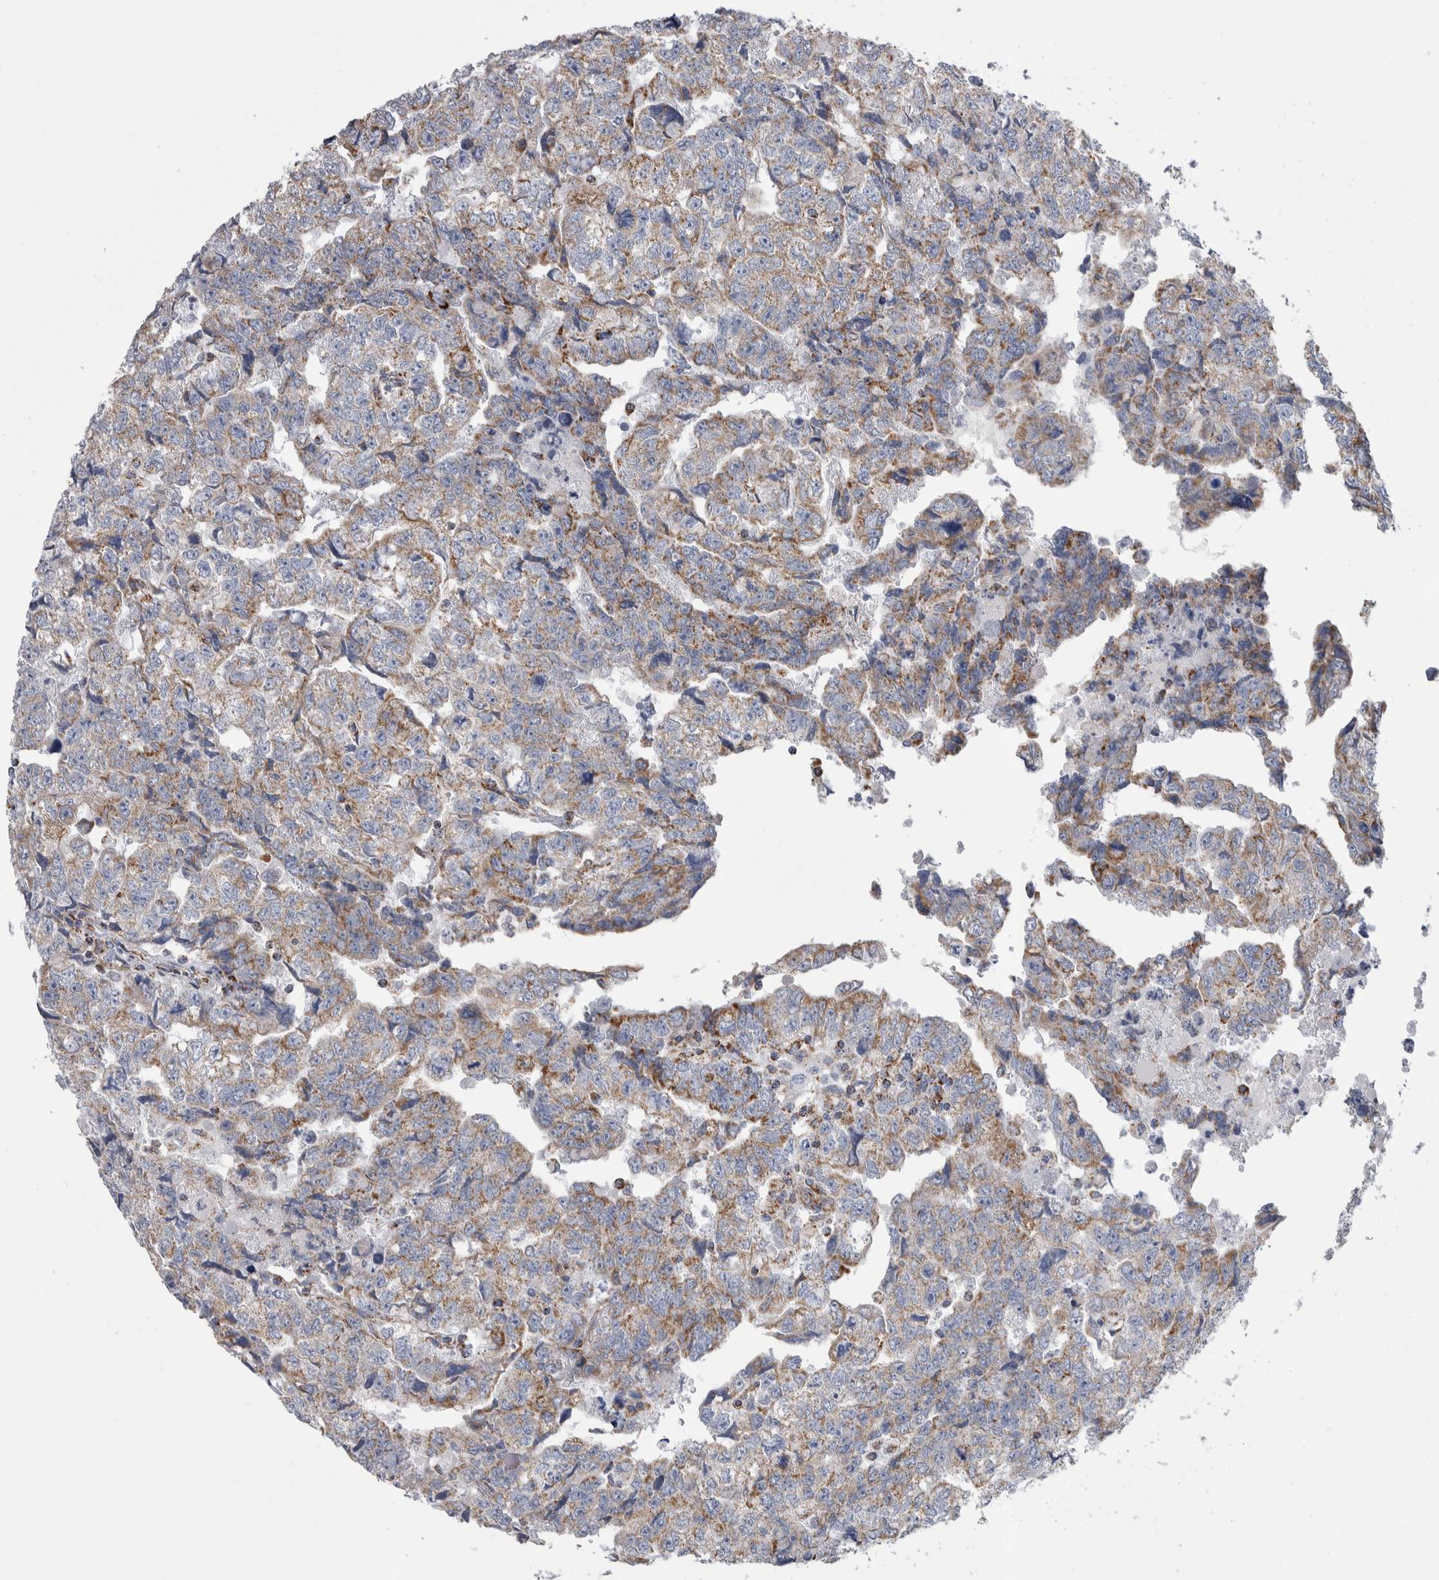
{"staining": {"intensity": "weak", "quantity": ">75%", "location": "cytoplasmic/membranous"}, "tissue": "testis cancer", "cell_type": "Tumor cells", "image_type": "cancer", "snomed": [{"axis": "morphology", "description": "Carcinoma, Embryonal, NOS"}, {"axis": "topography", "description": "Testis"}], "caption": "A micrograph of testis cancer stained for a protein exhibits weak cytoplasmic/membranous brown staining in tumor cells.", "gene": "ETFA", "patient": {"sex": "male", "age": 36}}